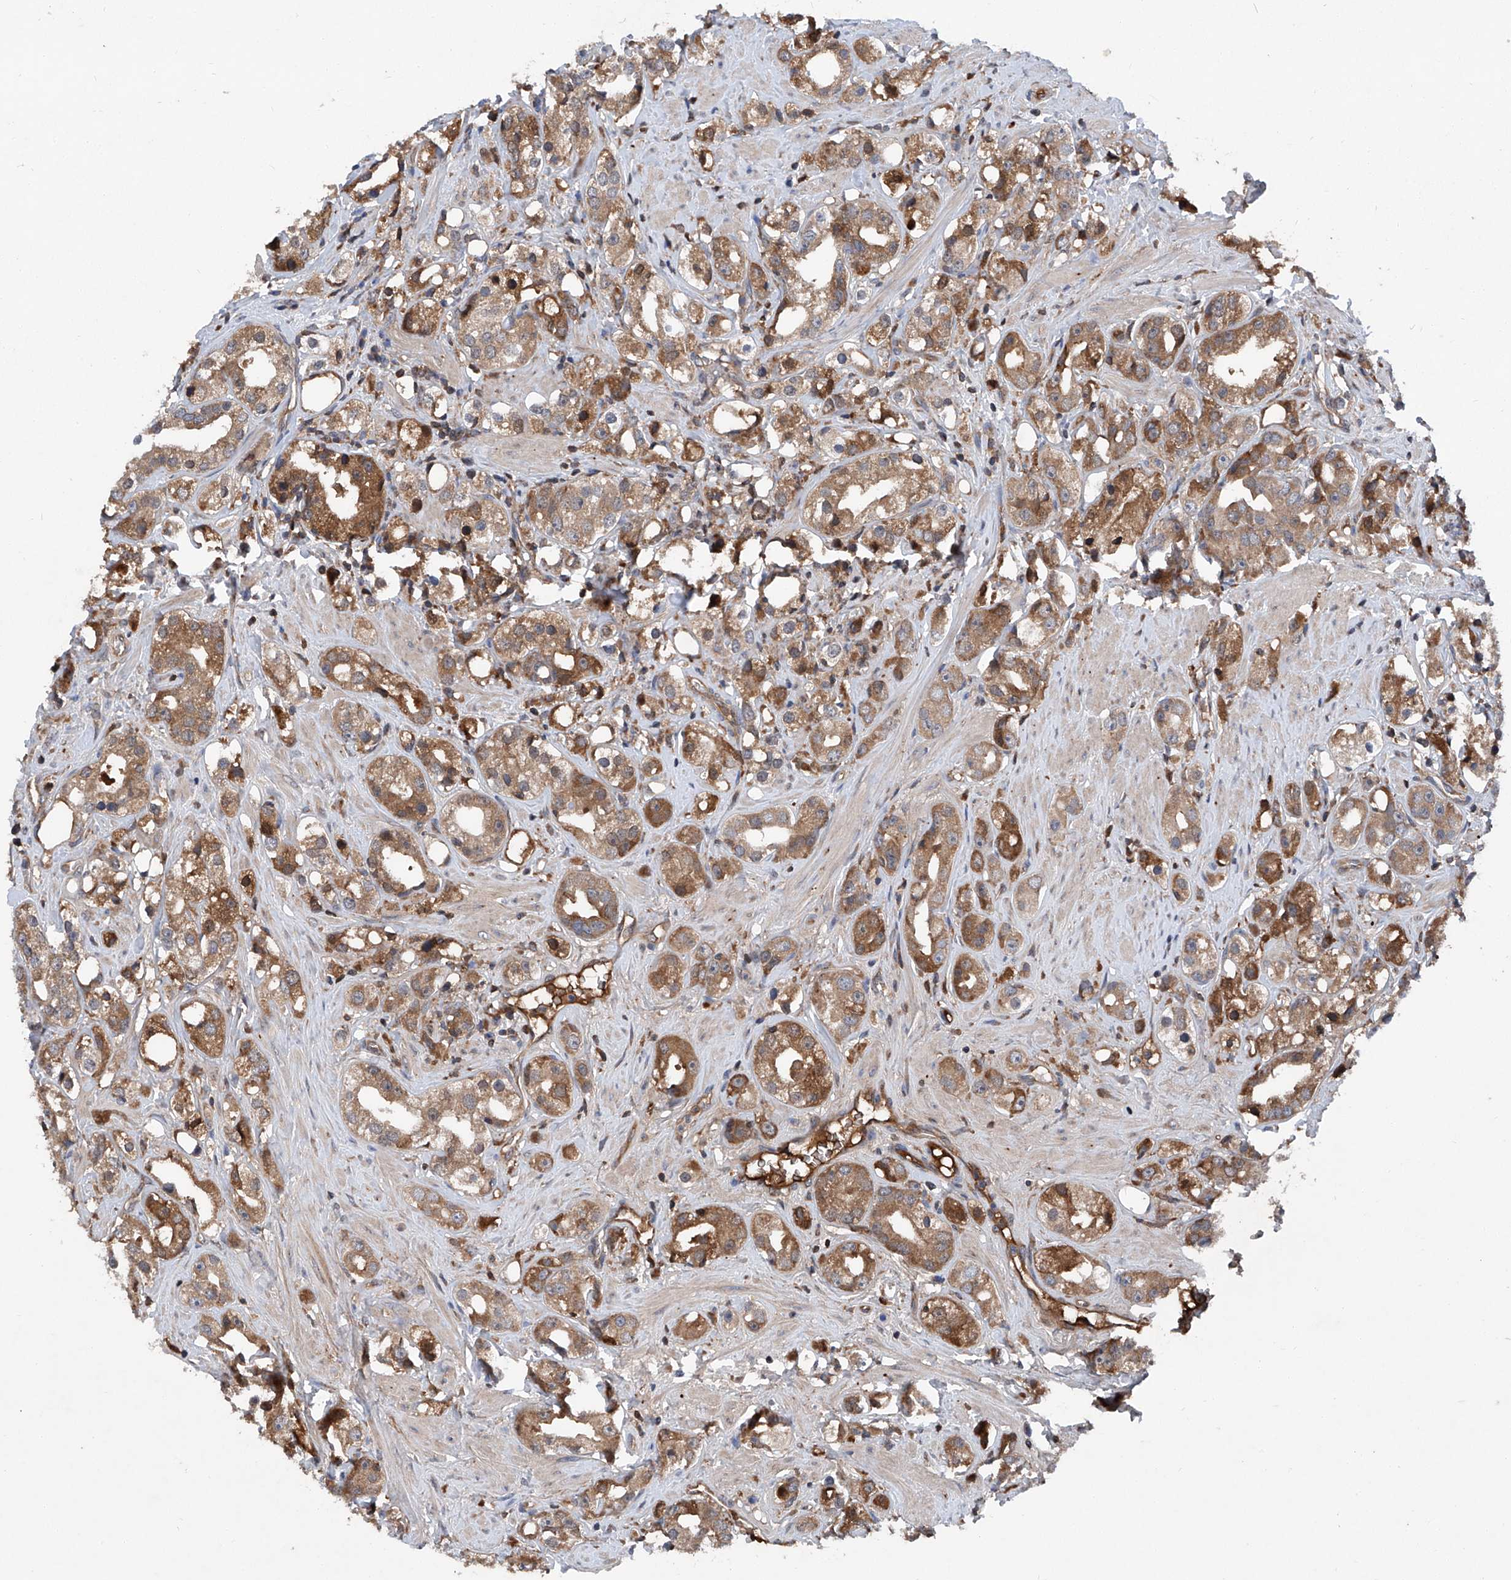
{"staining": {"intensity": "moderate", "quantity": ">75%", "location": "cytoplasmic/membranous"}, "tissue": "prostate cancer", "cell_type": "Tumor cells", "image_type": "cancer", "snomed": [{"axis": "morphology", "description": "Adenocarcinoma, NOS"}, {"axis": "topography", "description": "Prostate"}], "caption": "Immunohistochemistry (IHC) photomicrograph of neoplastic tissue: human adenocarcinoma (prostate) stained using immunohistochemistry shows medium levels of moderate protein expression localized specifically in the cytoplasmic/membranous of tumor cells, appearing as a cytoplasmic/membranous brown color.", "gene": "ASCC3", "patient": {"sex": "male", "age": 79}}